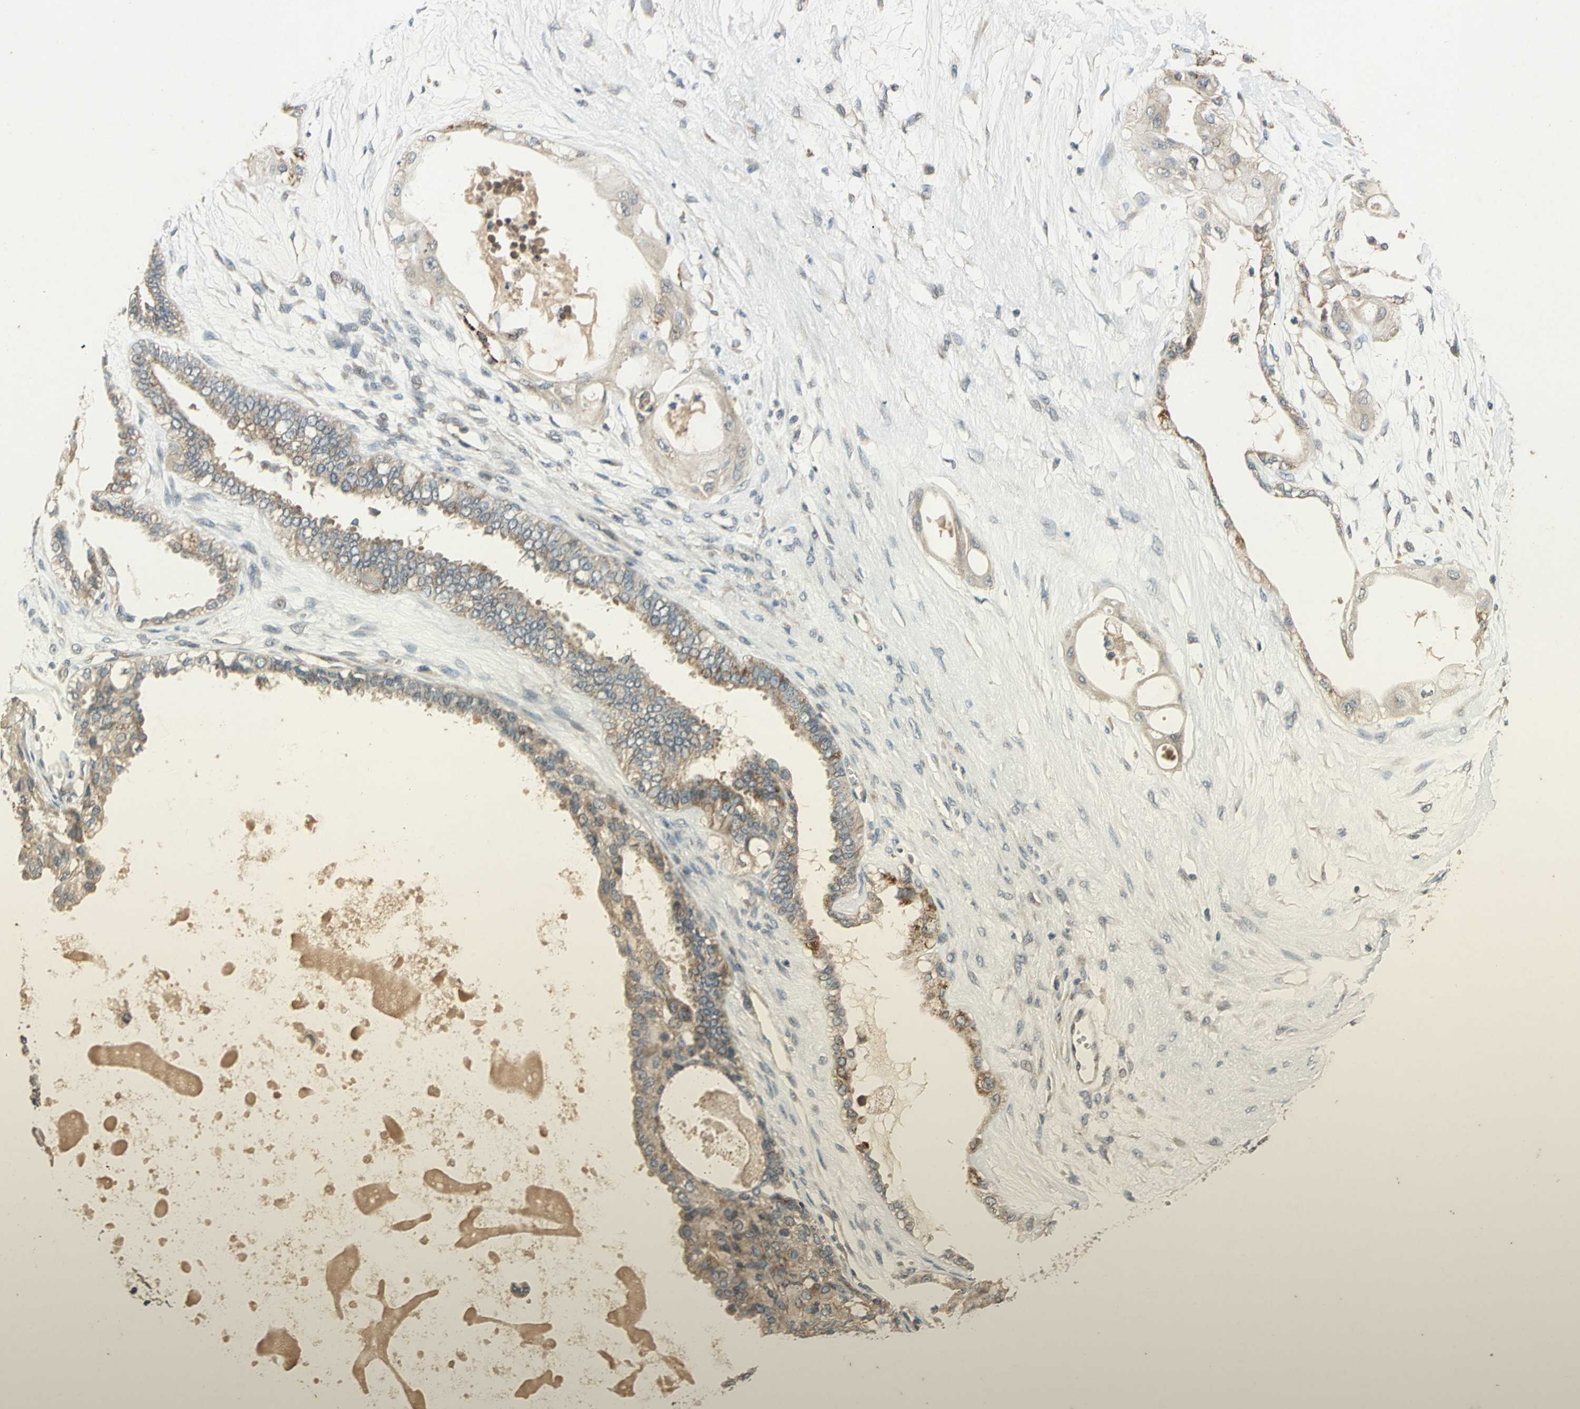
{"staining": {"intensity": "weak", "quantity": "25%-75%", "location": "cytoplasmic/membranous"}, "tissue": "ovarian cancer", "cell_type": "Tumor cells", "image_type": "cancer", "snomed": [{"axis": "morphology", "description": "Carcinoma, NOS"}, {"axis": "morphology", "description": "Carcinoma, endometroid"}, {"axis": "topography", "description": "Ovary"}], "caption": "Immunohistochemistry micrograph of neoplastic tissue: human endometroid carcinoma (ovarian) stained using immunohistochemistry demonstrates low levels of weak protein expression localized specifically in the cytoplasmic/membranous of tumor cells, appearing as a cytoplasmic/membranous brown color.", "gene": "EMCN", "patient": {"sex": "female", "age": 50}}